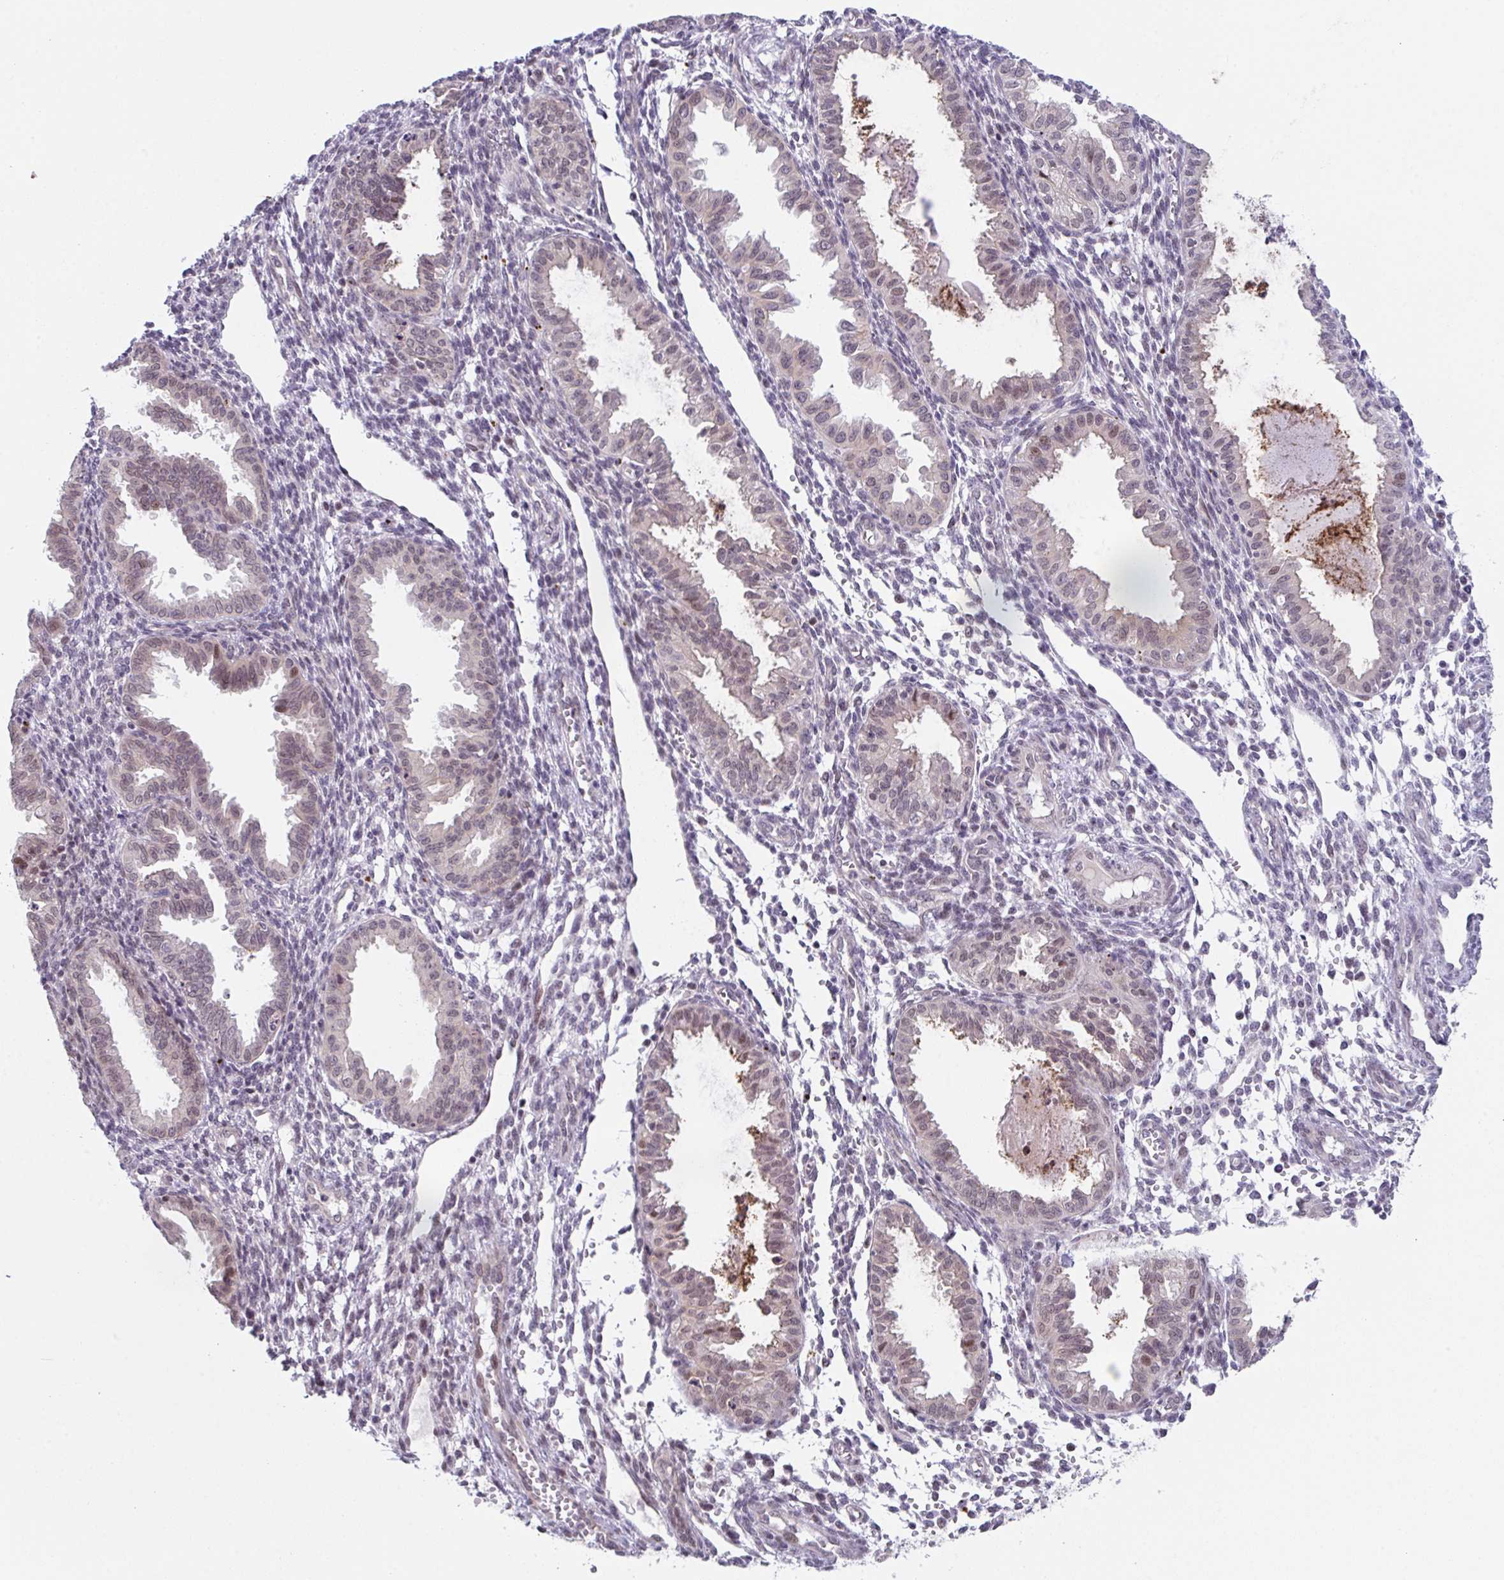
{"staining": {"intensity": "weak", "quantity": "<25%", "location": "nuclear"}, "tissue": "endometrium", "cell_type": "Cells in endometrial stroma", "image_type": "normal", "snomed": [{"axis": "morphology", "description": "Normal tissue, NOS"}, {"axis": "topography", "description": "Endometrium"}], "caption": "Cells in endometrial stroma show no significant expression in normal endometrium. The staining was performed using DAB (3,3'-diaminobenzidine) to visualize the protein expression in brown, while the nuclei were stained in blue with hematoxylin (Magnification: 20x).", "gene": "RBM18", "patient": {"sex": "female", "age": 33}}